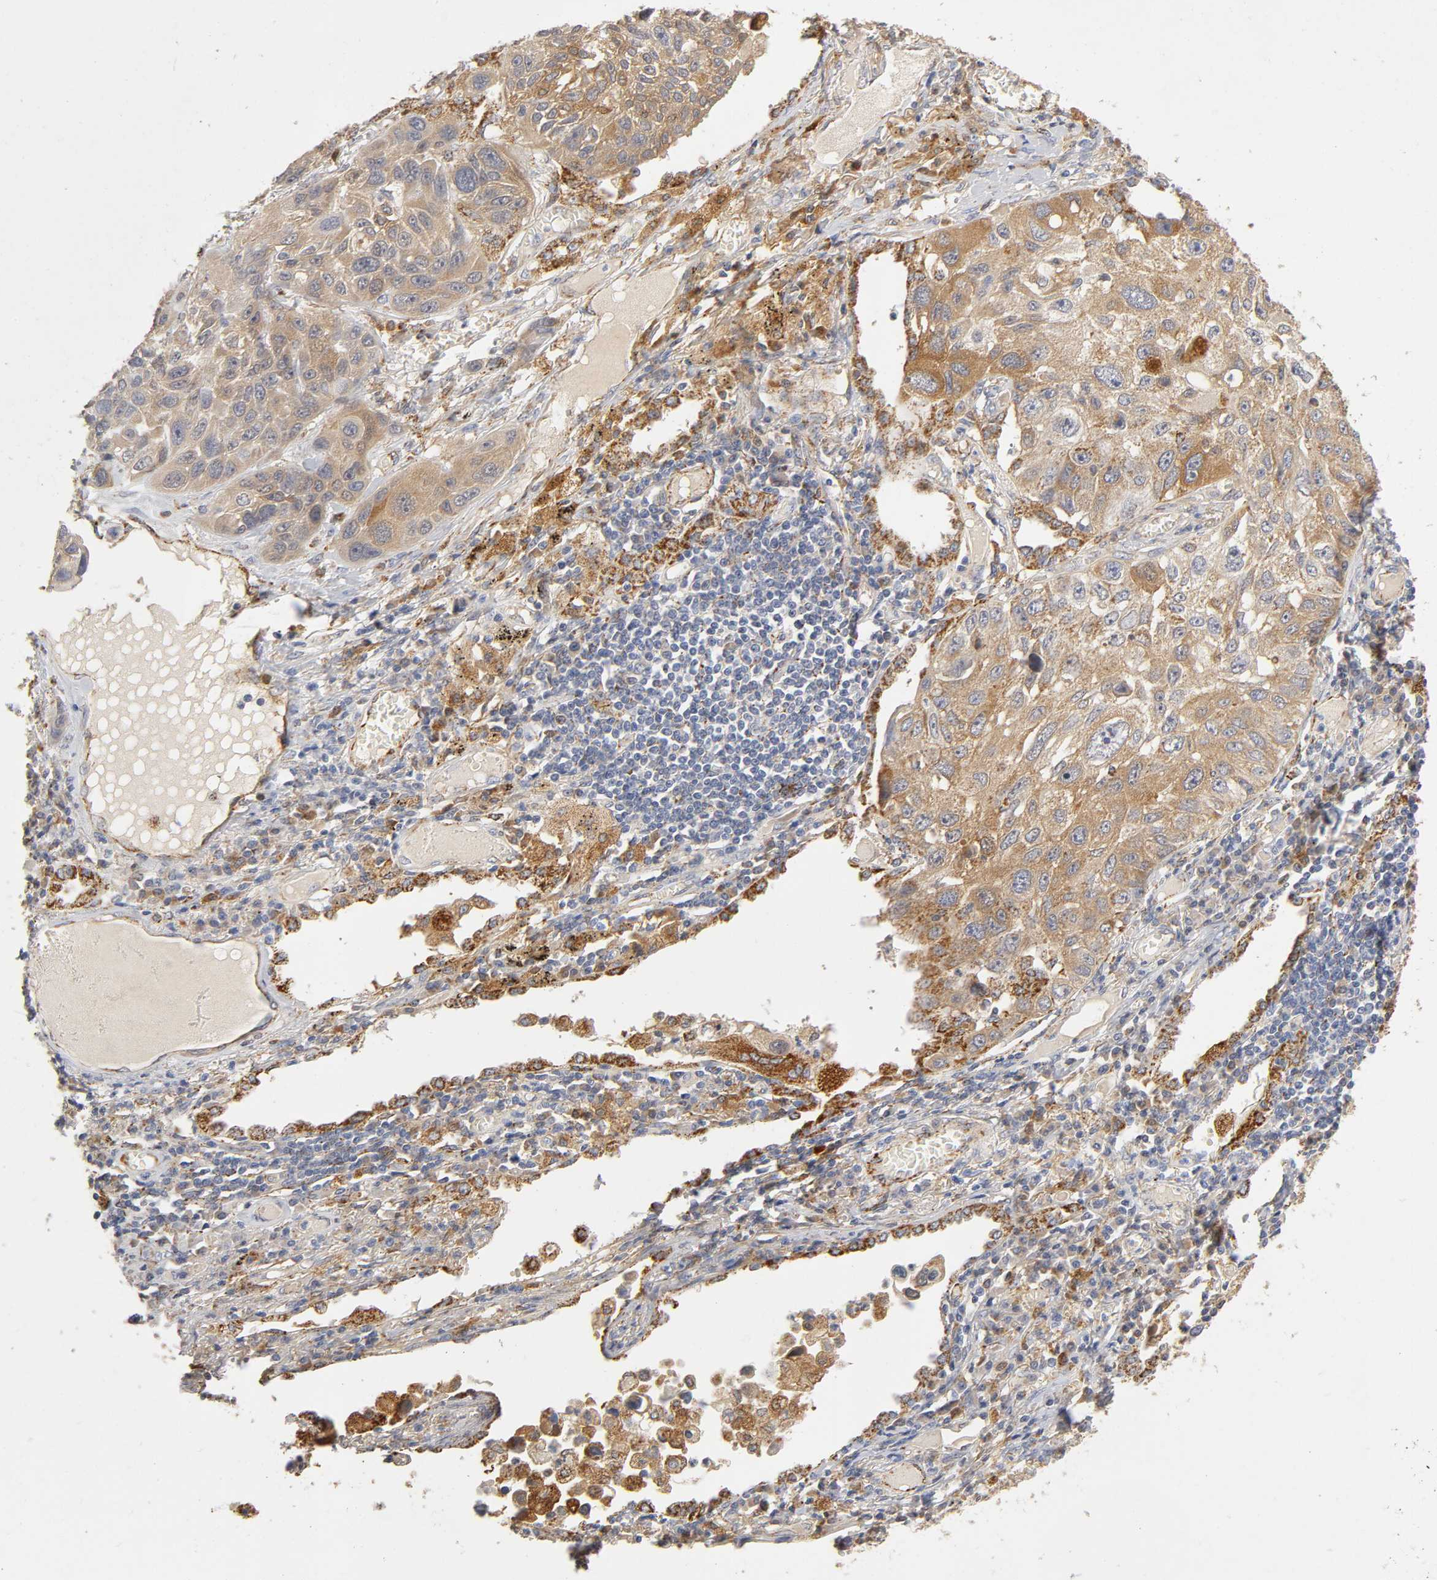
{"staining": {"intensity": "moderate", "quantity": ">75%", "location": "cytoplasmic/membranous"}, "tissue": "lung cancer", "cell_type": "Tumor cells", "image_type": "cancer", "snomed": [{"axis": "morphology", "description": "Squamous cell carcinoma, NOS"}, {"axis": "topography", "description": "Lung"}], "caption": "Squamous cell carcinoma (lung) stained for a protein (brown) demonstrates moderate cytoplasmic/membranous positive staining in about >75% of tumor cells.", "gene": "ISG15", "patient": {"sex": "male", "age": 71}}